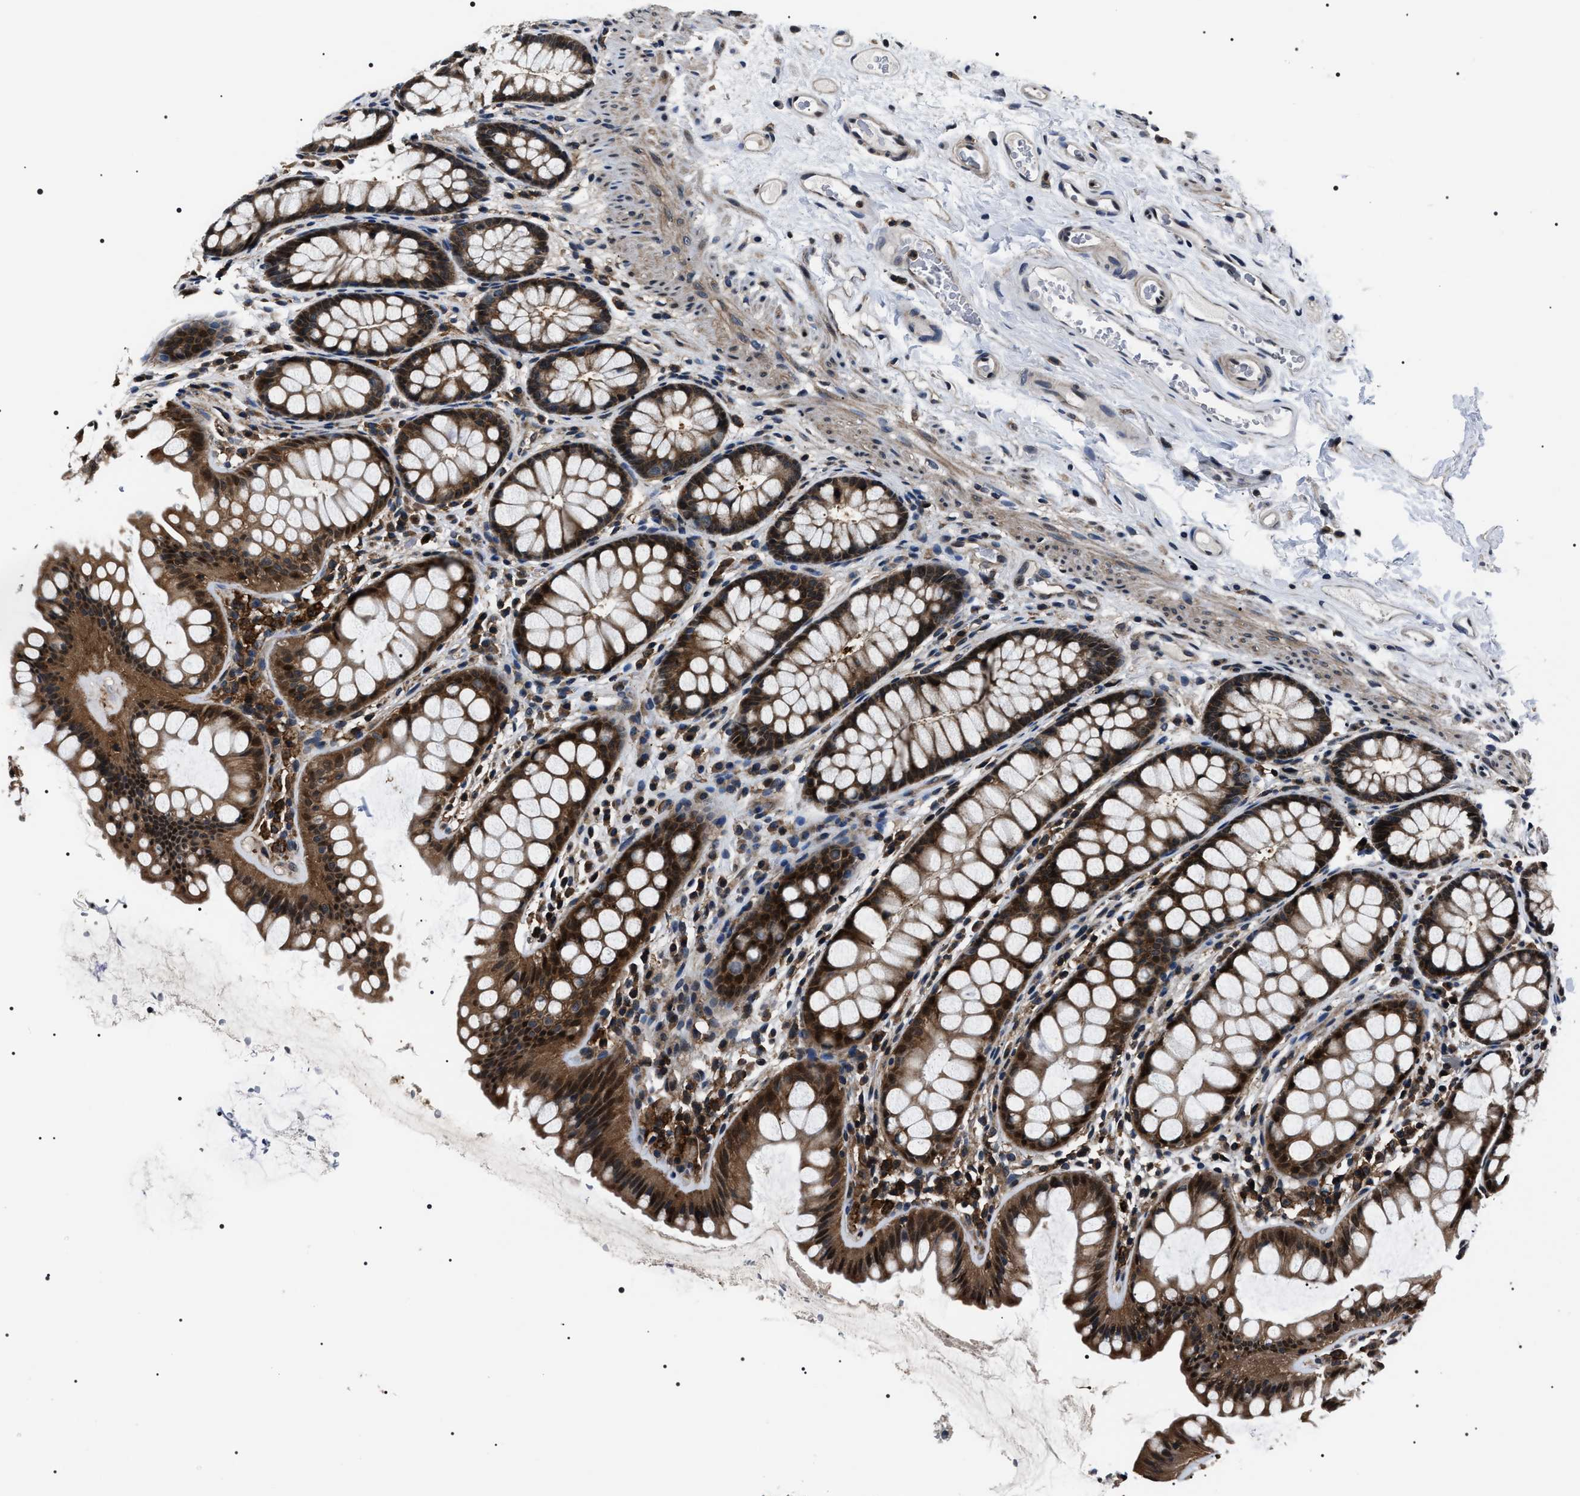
{"staining": {"intensity": "moderate", "quantity": "25%-75%", "location": "cytoplasmic/membranous,nuclear"}, "tissue": "colon", "cell_type": "Endothelial cells", "image_type": "normal", "snomed": [{"axis": "morphology", "description": "Normal tissue, NOS"}, {"axis": "topography", "description": "Colon"}], "caption": "Endothelial cells reveal medium levels of moderate cytoplasmic/membranous,nuclear positivity in about 25%-75% of cells in benign colon.", "gene": "SIPA1", "patient": {"sex": "female", "age": 55}}